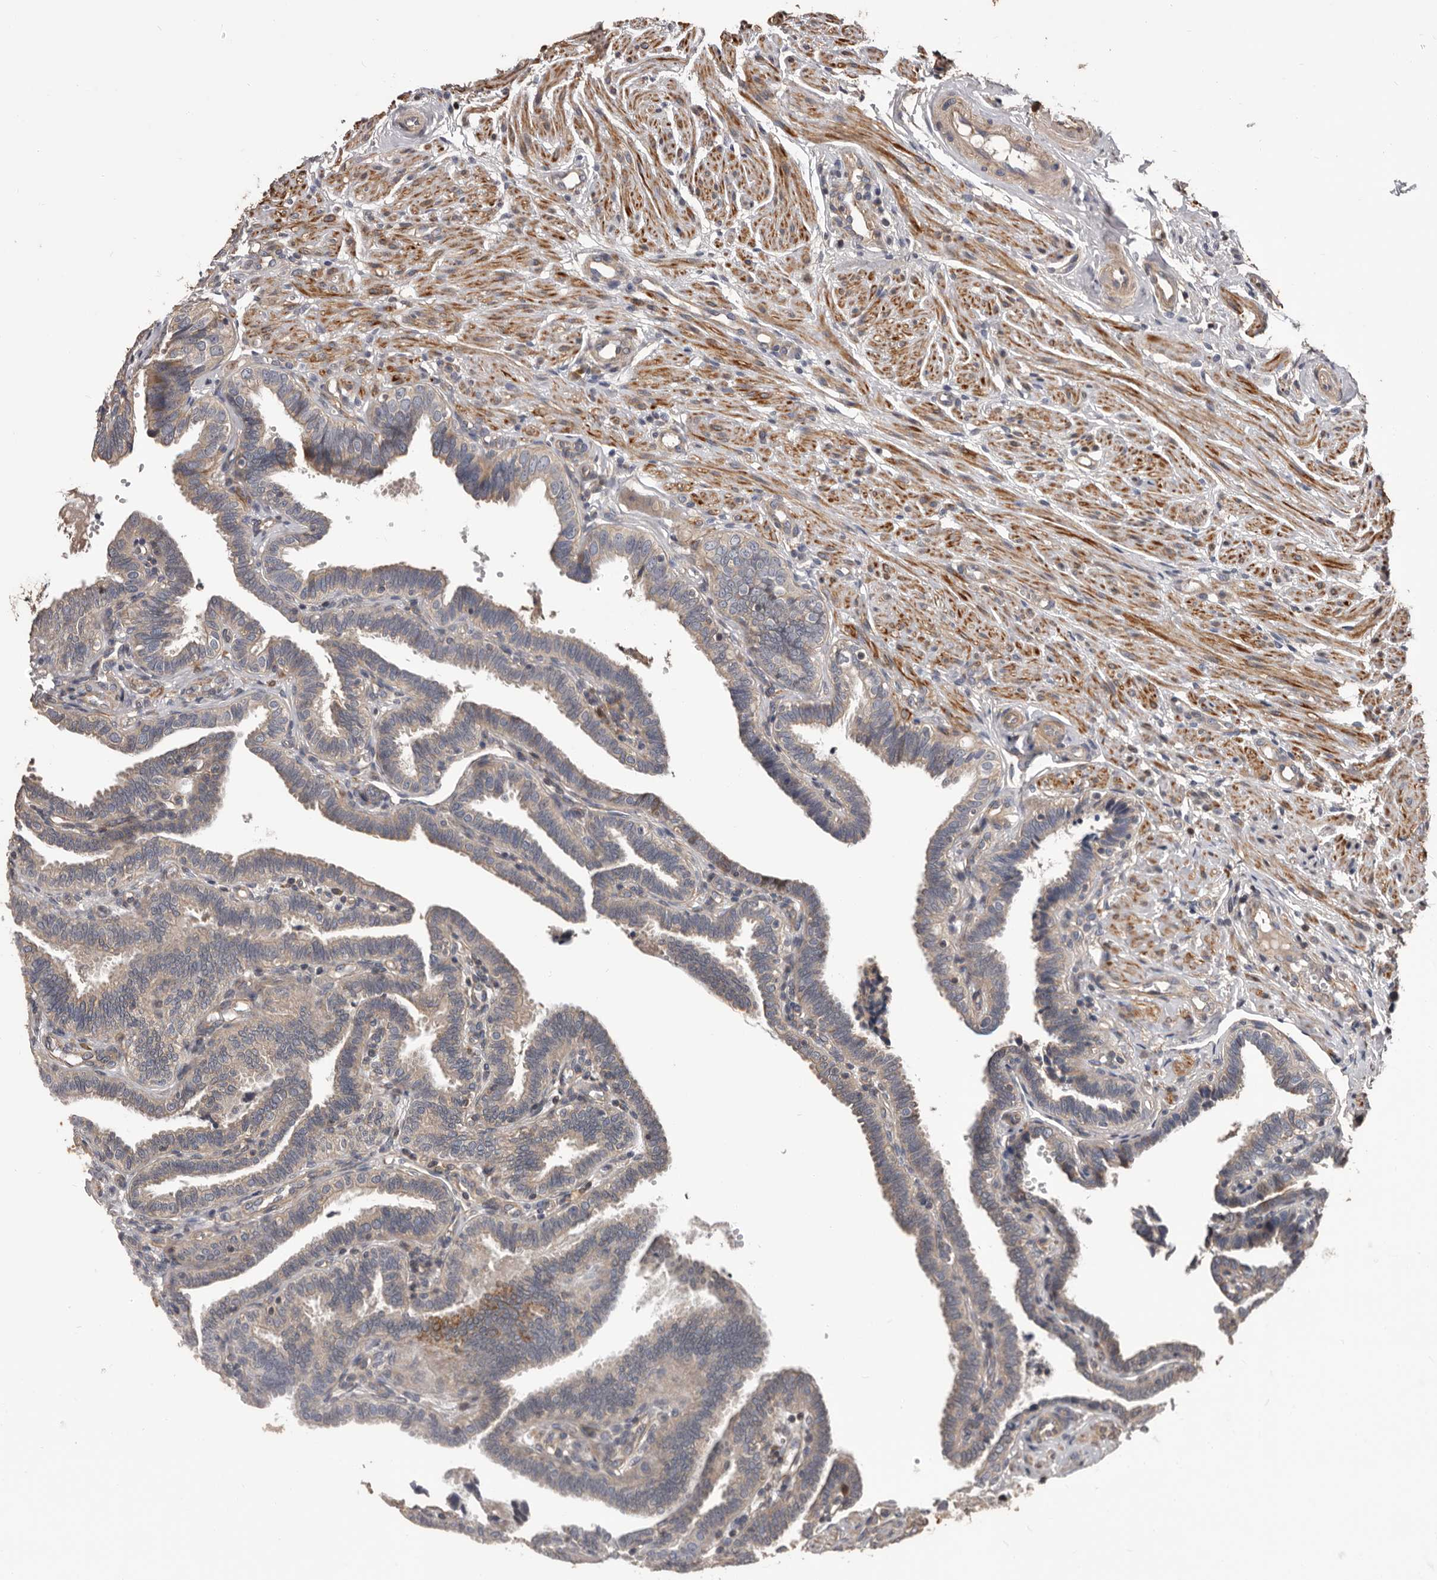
{"staining": {"intensity": "moderate", "quantity": "25%-75%", "location": "cytoplasmic/membranous"}, "tissue": "fallopian tube", "cell_type": "Glandular cells", "image_type": "normal", "snomed": [{"axis": "morphology", "description": "Normal tissue, NOS"}, {"axis": "topography", "description": "Fallopian tube"}], "caption": "This is a photomicrograph of immunohistochemistry staining of normal fallopian tube, which shows moderate expression in the cytoplasmic/membranous of glandular cells.", "gene": "ADAMTS2", "patient": {"sex": "female", "age": 39}}